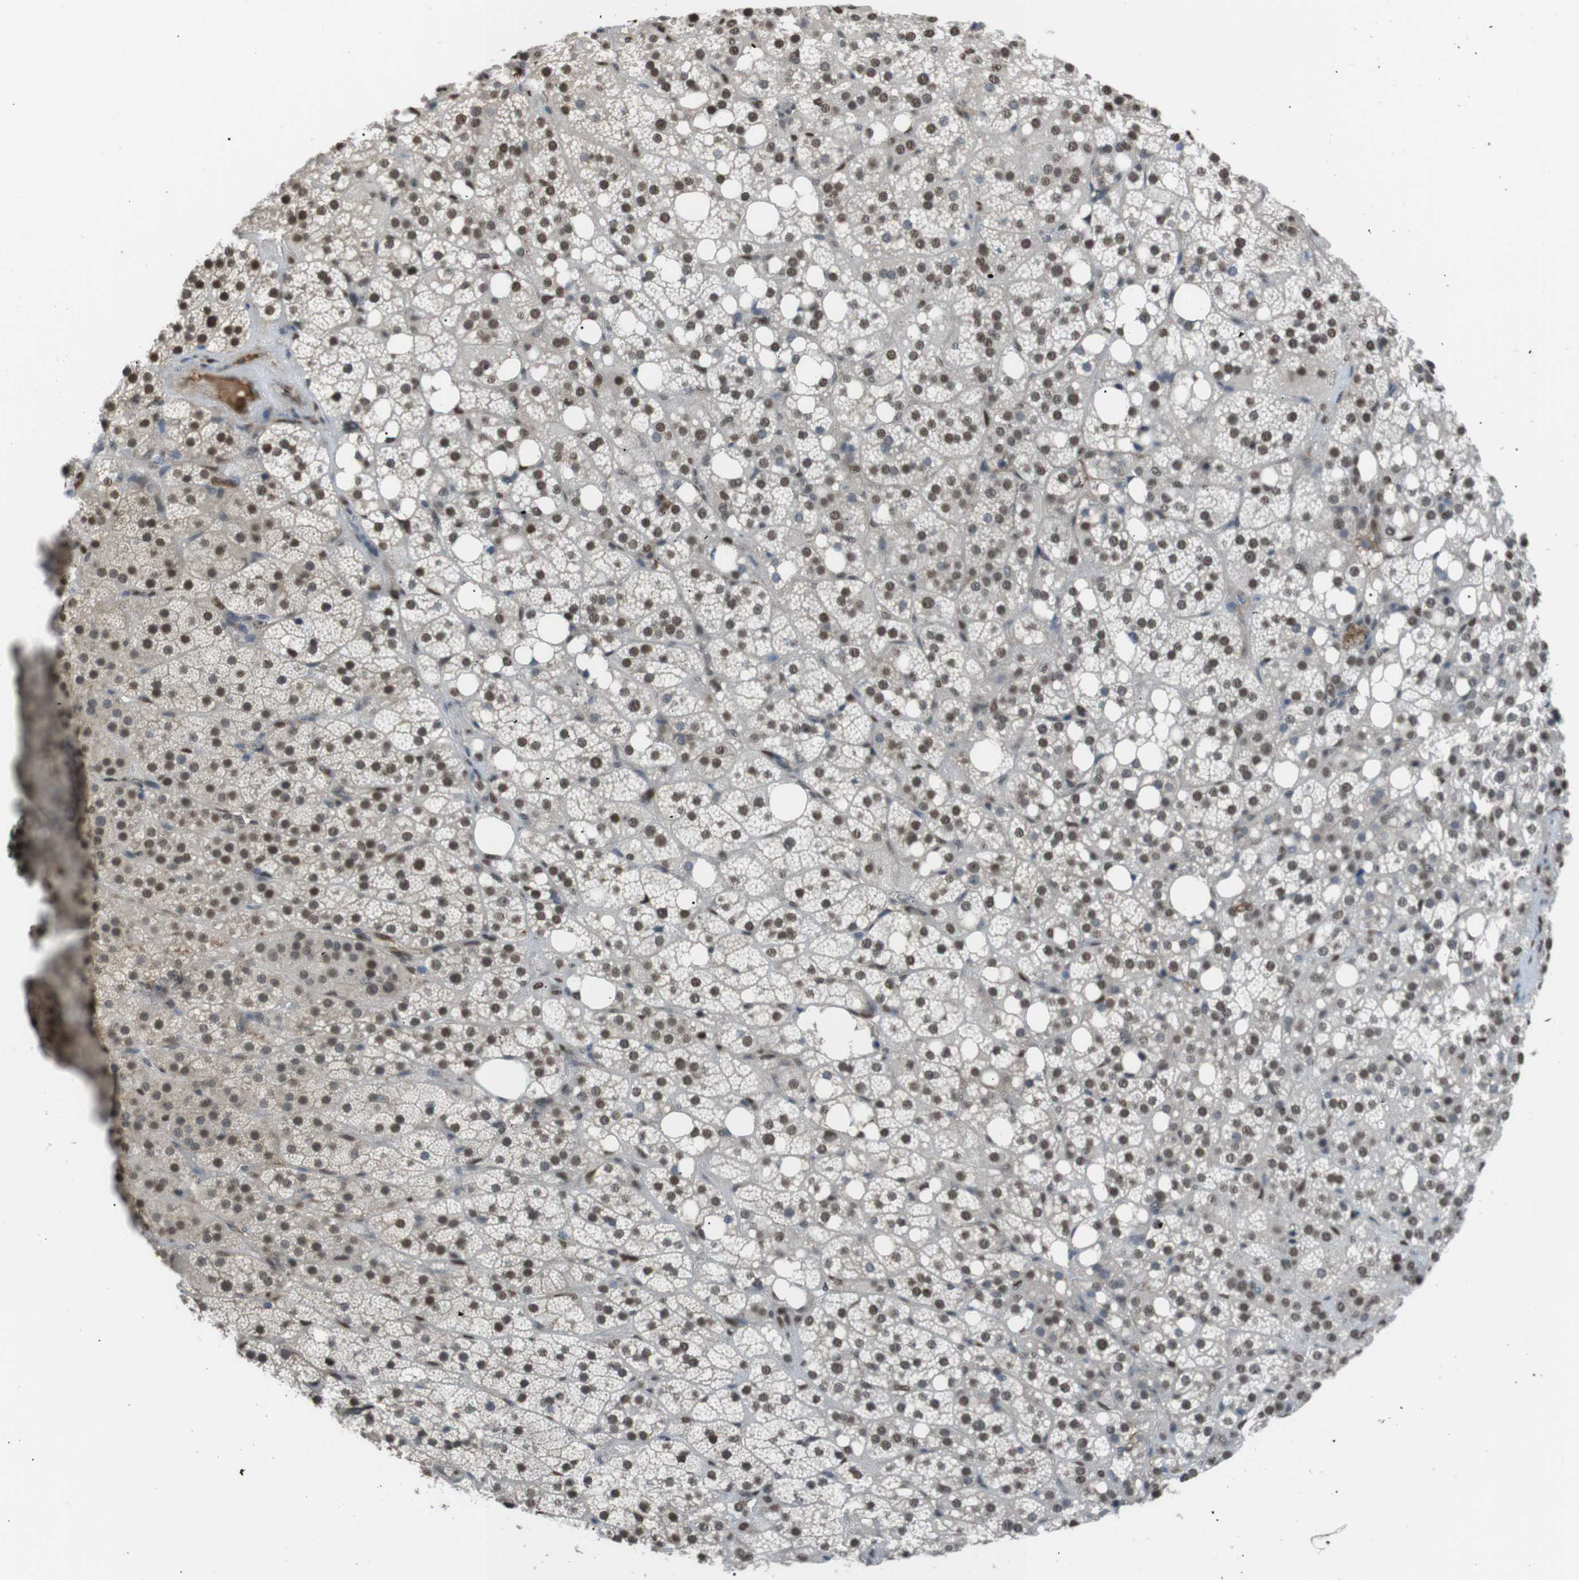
{"staining": {"intensity": "moderate", "quantity": ">75%", "location": "nuclear"}, "tissue": "adrenal gland", "cell_type": "Glandular cells", "image_type": "normal", "snomed": [{"axis": "morphology", "description": "Normal tissue, NOS"}, {"axis": "topography", "description": "Adrenal gland"}], "caption": "Adrenal gland stained with IHC shows moderate nuclear expression in approximately >75% of glandular cells. Immunohistochemistry stains the protein in brown and the nuclei are stained blue.", "gene": "SRPK2", "patient": {"sex": "female", "age": 59}}